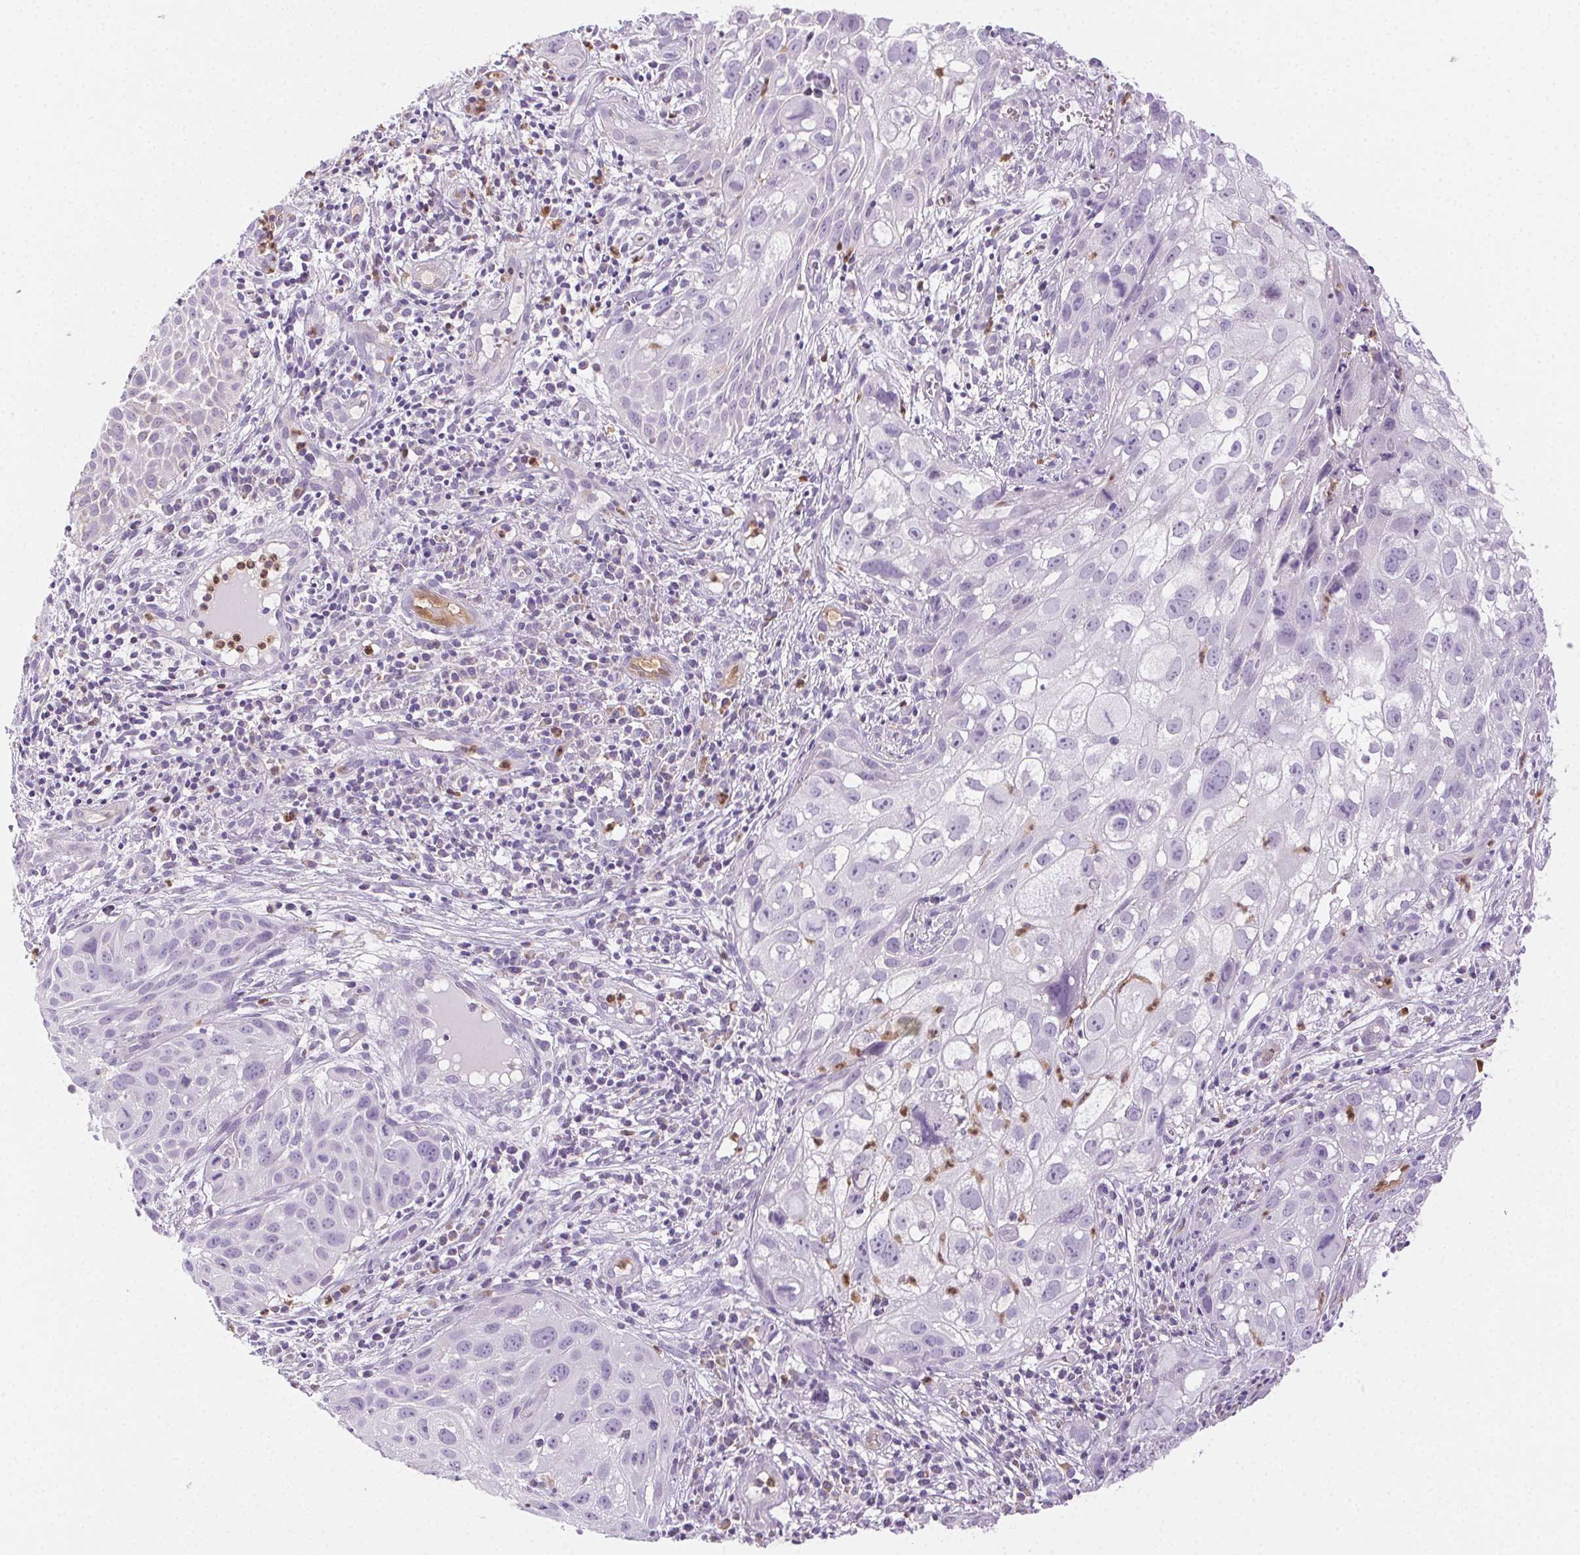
{"staining": {"intensity": "negative", "quantity": "none", "location": "none"}, "tissue": "cervical cancer", "cell_type": "Tumor cells", "image_type": "cancer", "snomed": [{"axis": "morphology", "description": "Squamous cell carcinoma, NOS"}, {"axis": "topography", "description": "Cervix"}], "caption": "The image displays no staining of tumor cells in cervical cancer.", "gene": "TMEM45A", "patient": {"sex": "female", "age": 53}}